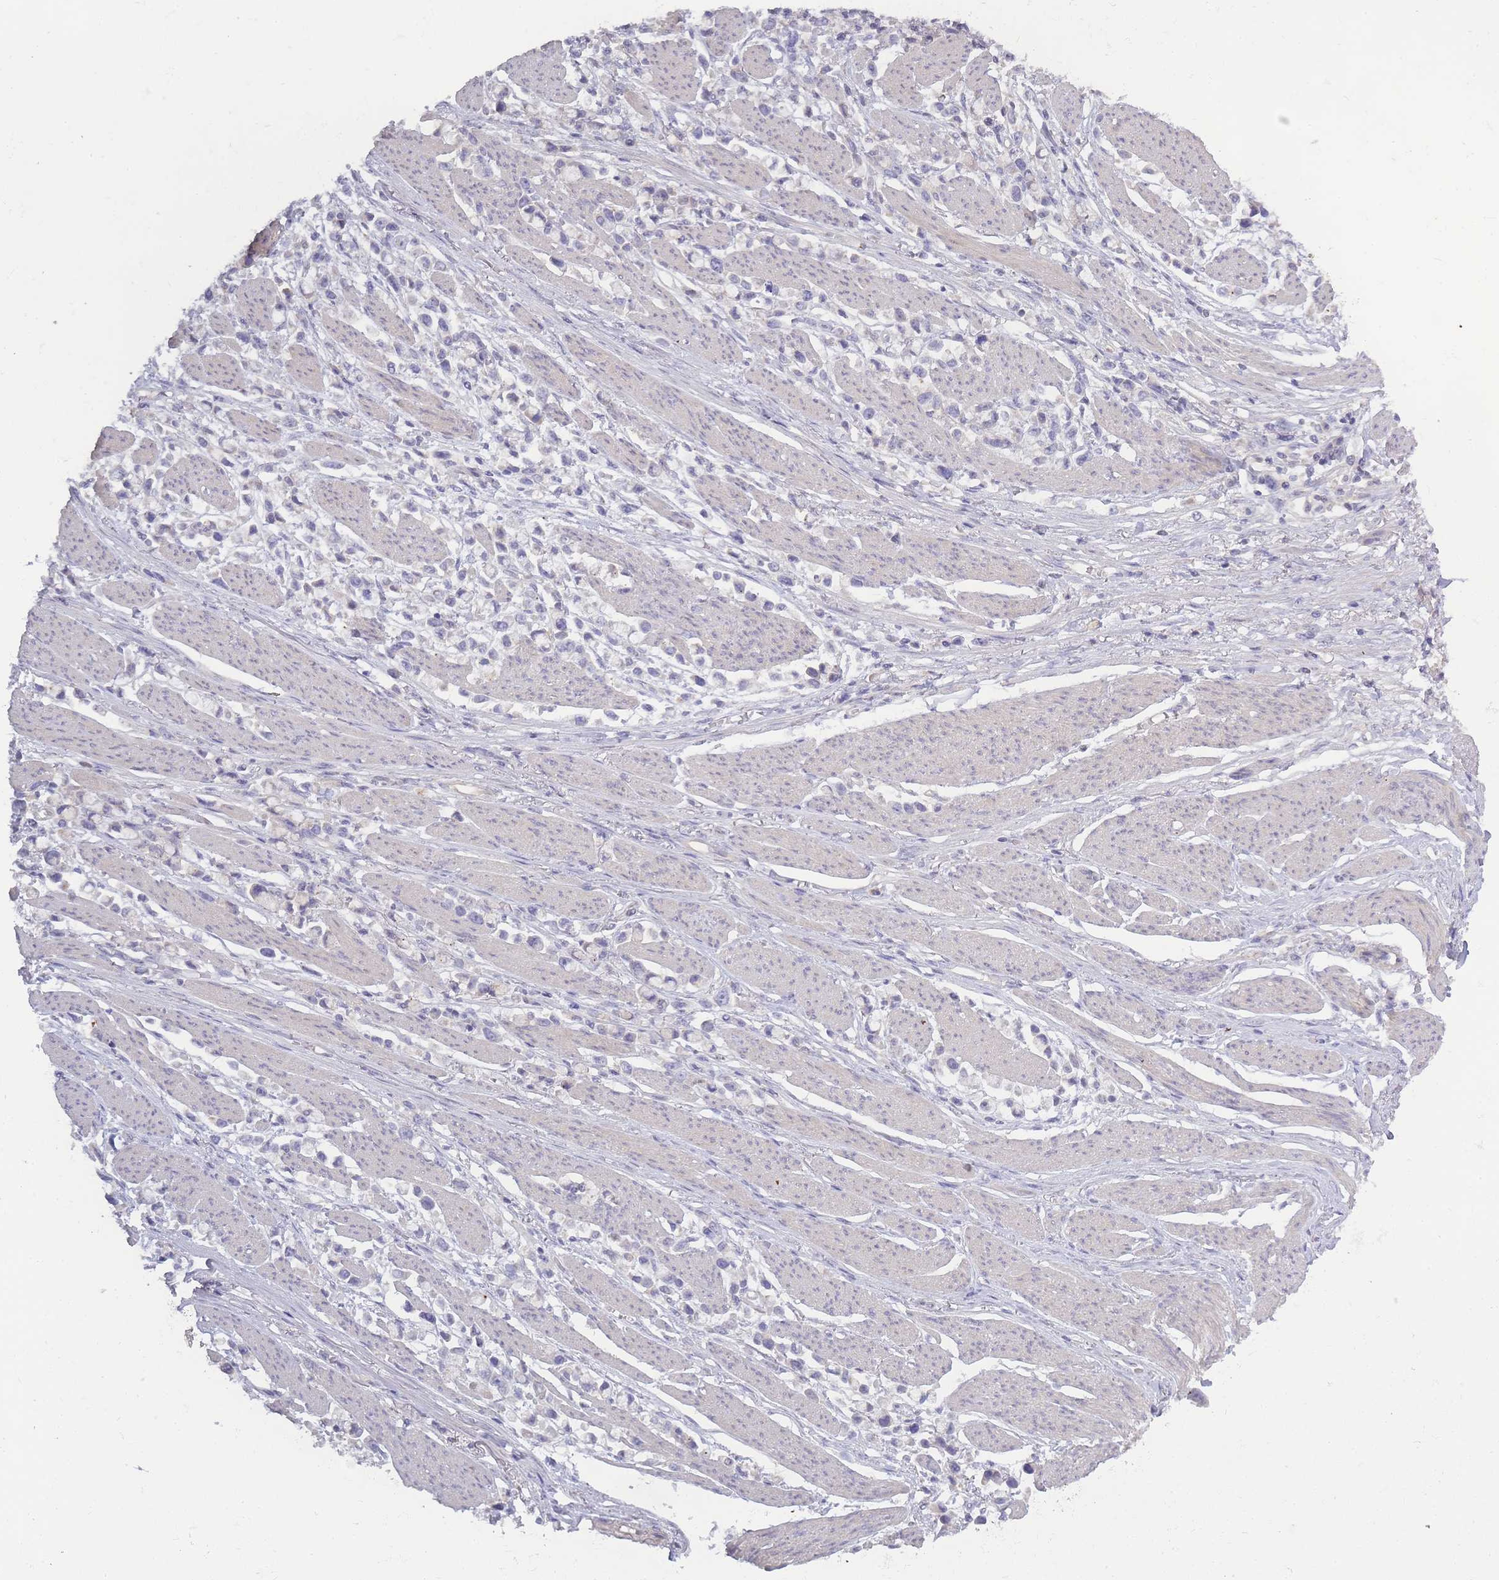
{"staining": {"intensity": "negative", "quantity": "none", "location": "none"}, "tissue": "stomach cancer", "cell_type": "Tumor cells", "image_type": "cancer", "snomed": [{"axis": "morphology", "description": "Adenocarcinoma, NOS"}, {"axis": "topography", "description": "Stomach"}], "caption": "Immunohistochemistry (IHC) of stomach cancer (adenocarcinoma) exhibits no expression in tumor cells.", "gene": "SPHKAP", "patient": {"sex": "female", "age": 81}}